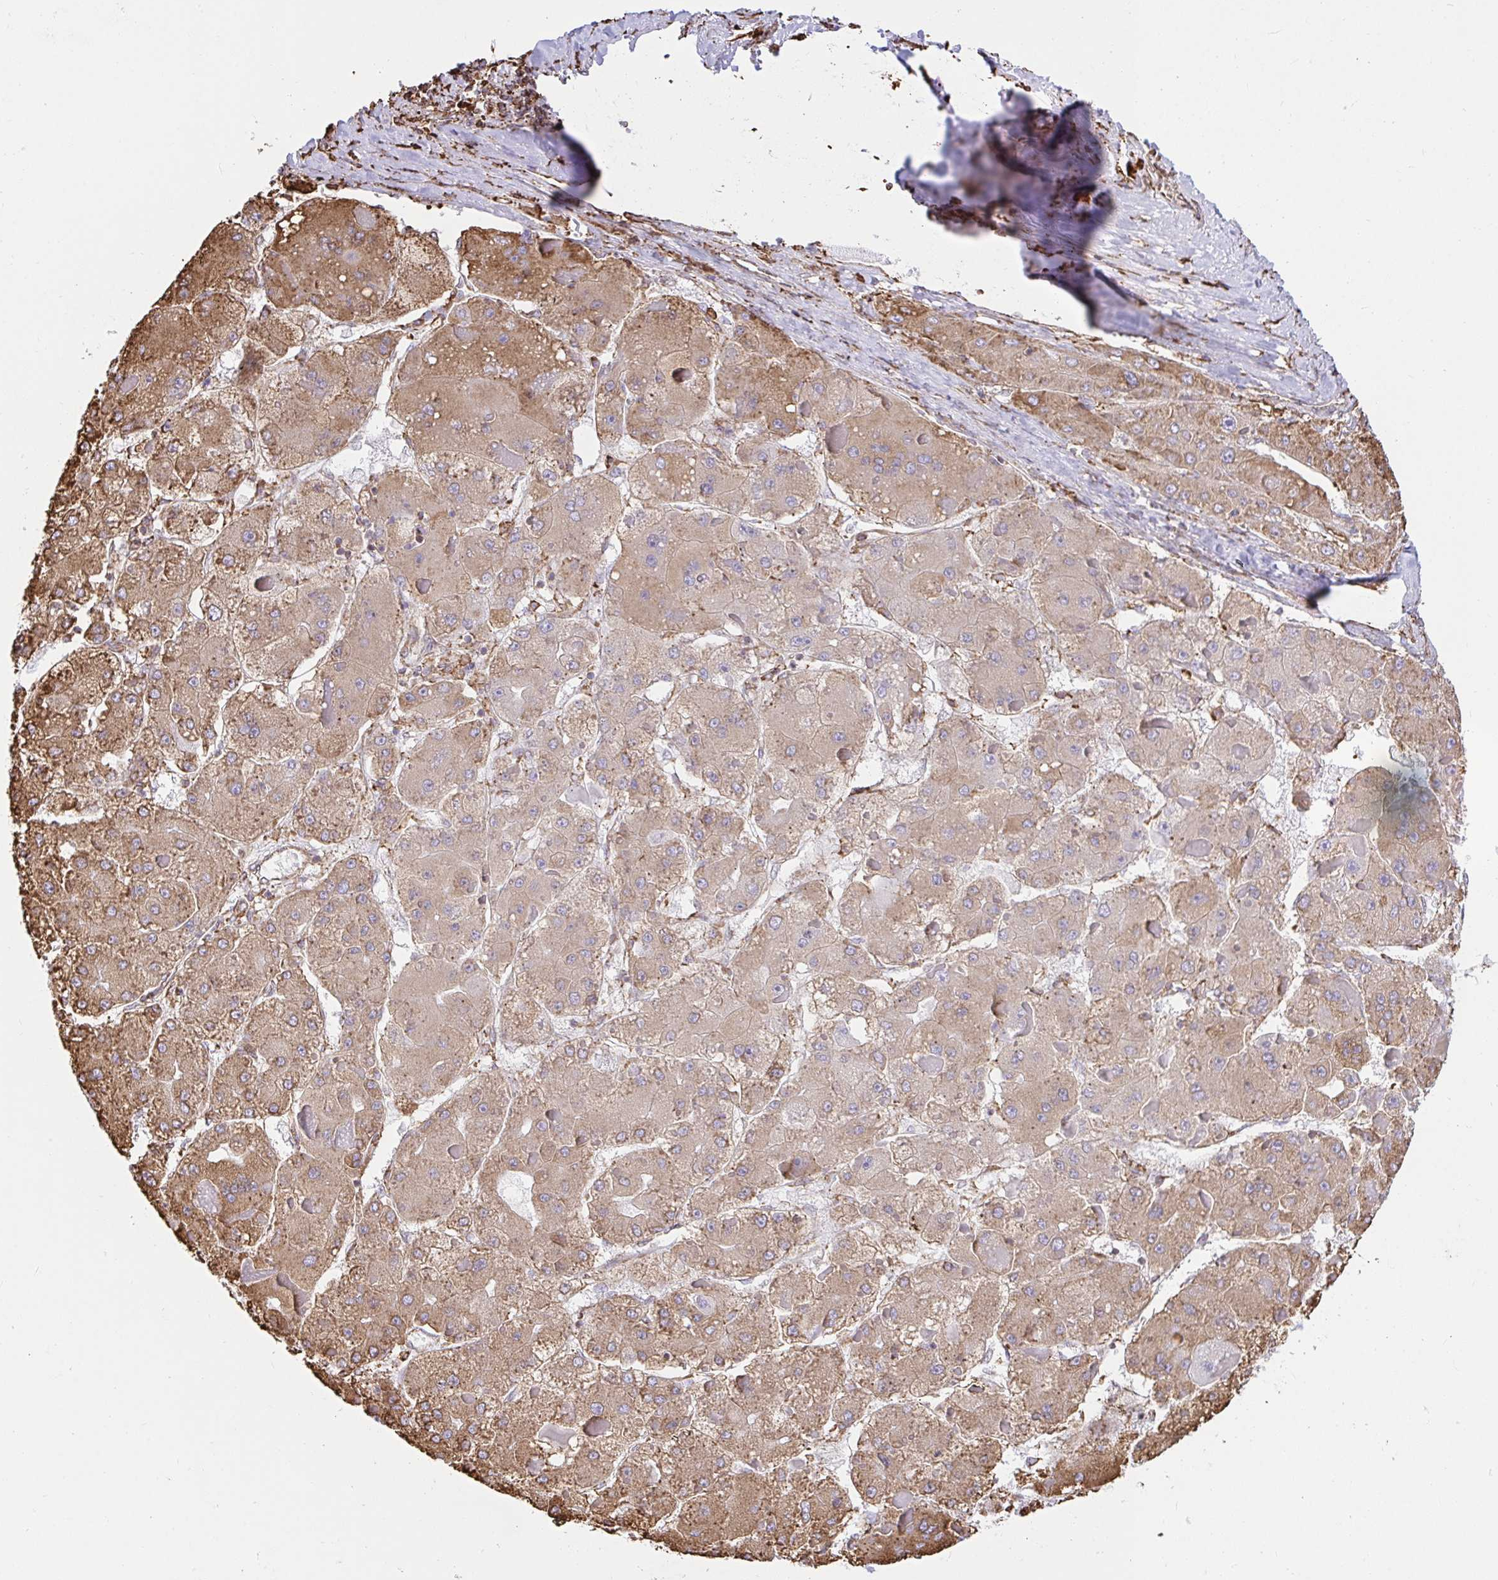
{"staining": {"intensity": "weak", "quantity": ">75%", "location": "cytoplasmic/membranous"}, "tissue": "liver cancer", "cell_type": "Tumor cells", "image_type": "cancer", "snomed": [{"axis": "morphology", "description": "Carcinoma, Hepatocellular, NOS"}, {"axis": "topography", "description": "Liver"}], "caption": "Protein expression analysis of human hepatocellular carcinoma (liver) reveals weak cytoplasmic/membranous expression in approximately >75% of tumor cells. Using DAB (3,3'-diaminobenzidine) (brown) and hematoxylin (blue) stains, captured at high magnification using brightfield microscopy.", "gene": "CLGN", "patient": {"sex": "female", "age": 73}}